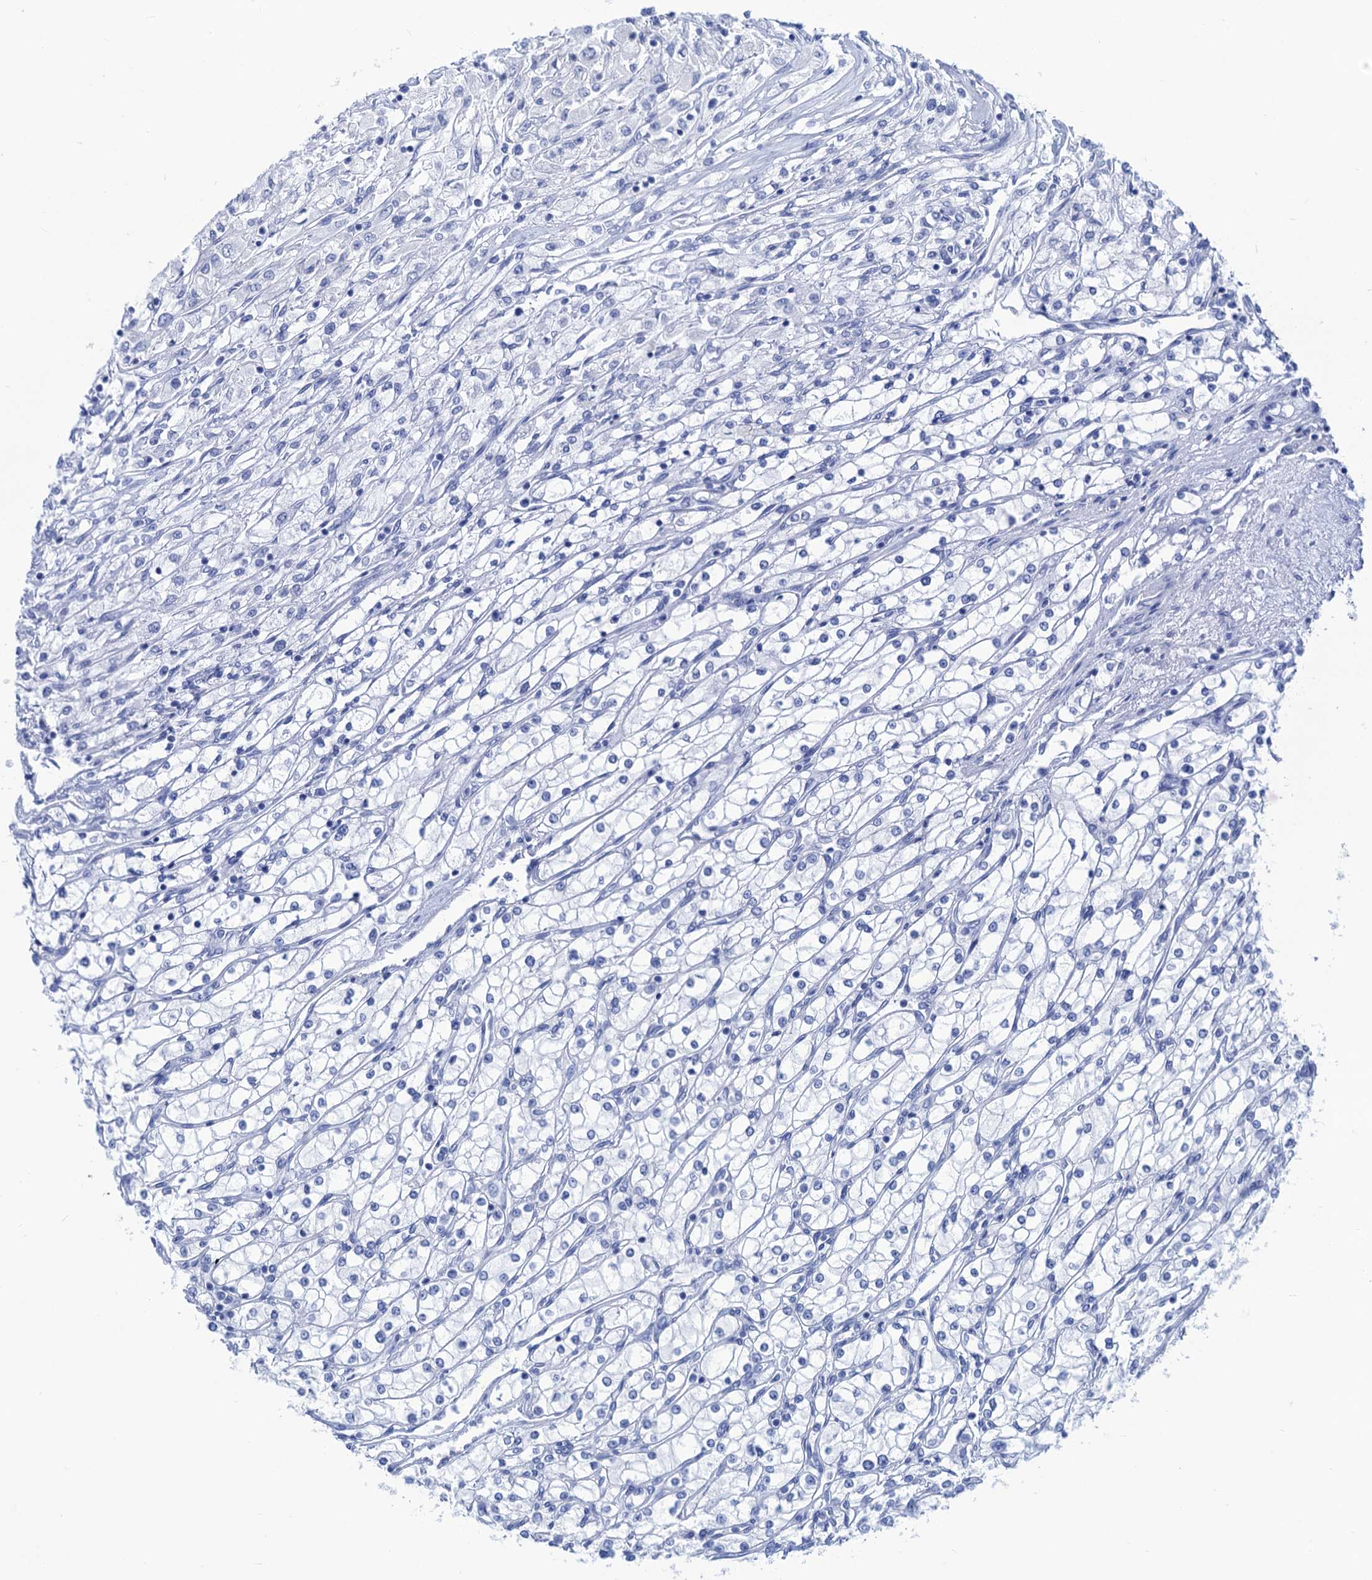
{"staining": {"intensity": "negative", "quantity": "none", "location": "none"}, "tissue": "renal cancer", "cell_type": "Tumor cells", "image_type": "cancer", "snomed": [{"axis": "morphology", "description": "Adenocarcinoma, NOS"}, {"axis": "topography", "description": "Kidney"}], "caption": "The histopathology image reveals no significant expression in tumor cells of renal cancer.", "gene": "CABYR", "patient": {"sex": "male", "age": 80}}